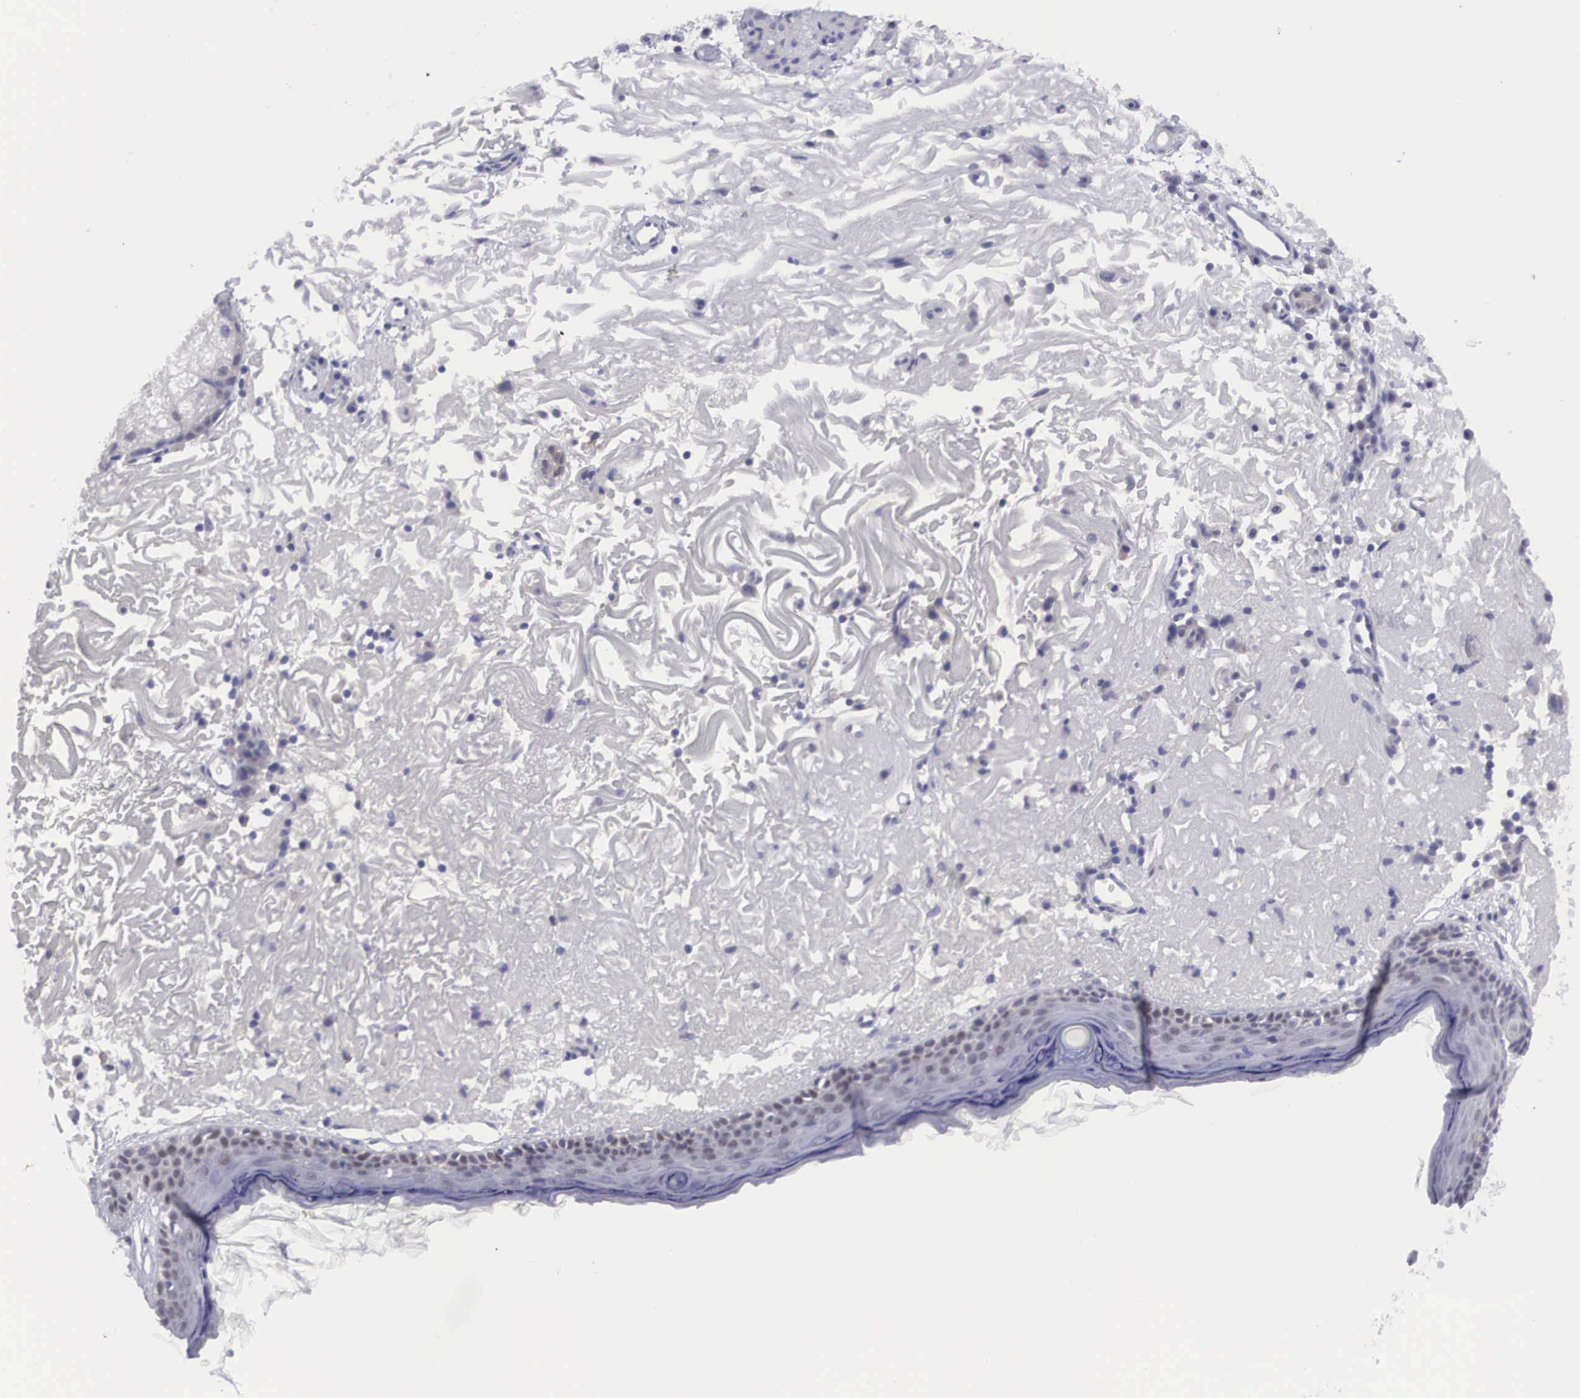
{"staining": {"intensity": "negative", "quantity": "none", "location": "none"}, "tissue": "skin", "cell_type": "Fibroblasts", "image_type": "normal", "snomed": [{"axis": "morphology", "description": "Normal tissue, NOS"}, {"axis": "topography", "description": "Skin"}], "caption": "Immunohistochemistry image of normal skin: human skin stained with DAB reveals no significant protein staining in fibroblasts.", "gene": "SOX11", "patient": {"sex": "female", "age": 90}}